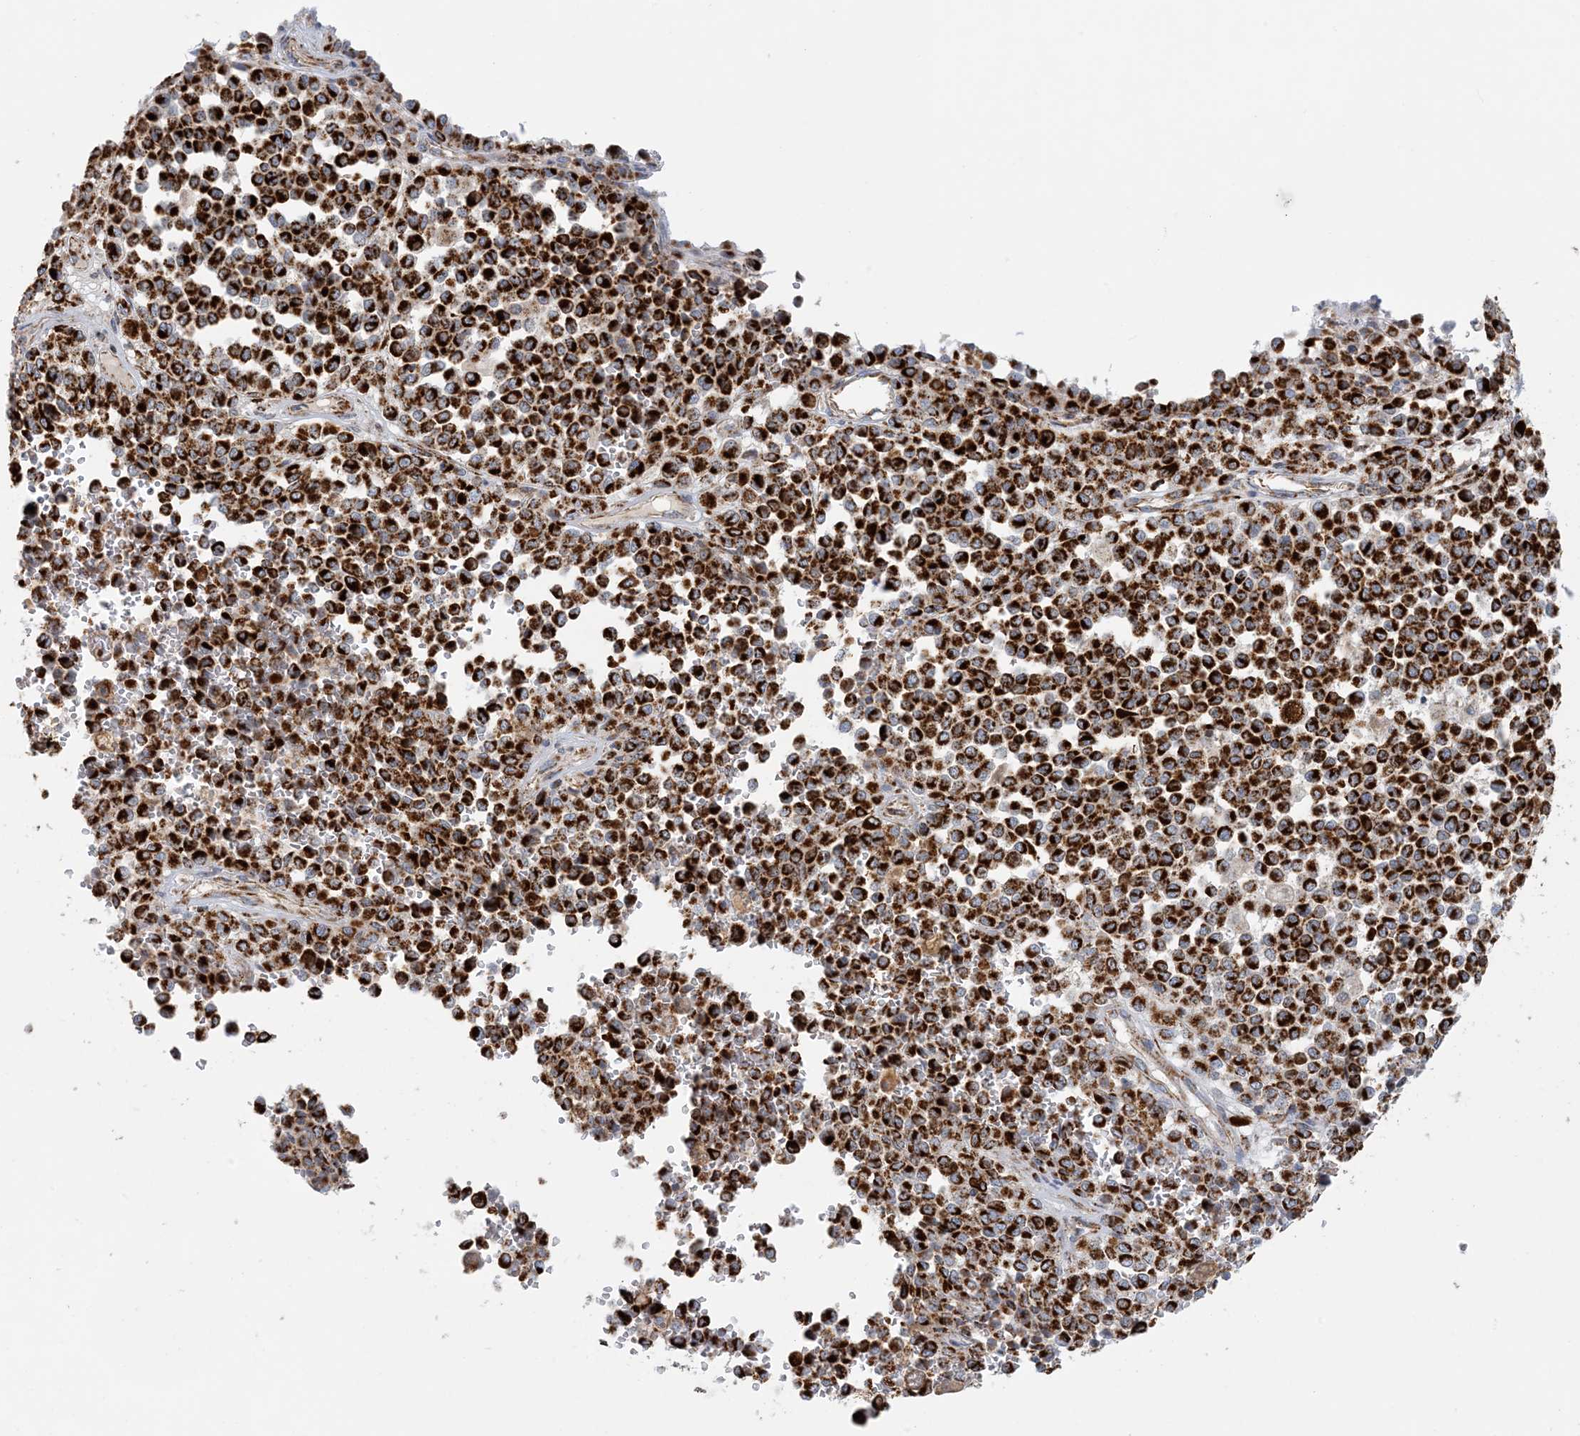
{"staining": {"intensity": "strong", "quantity": ">75%", "location": "cytoplasmic/membranous"}, "tissue": "melanoma", "cell_type": "Tumor cells", "image_type": "cancer", "snomed": [{"axis": "morphology", "description": "Malignant melanoma, Metastatic site"}, {"axis": "topography", "description": "Pancreas"}], "caption": "Immunohistochemical staining of melanoma exhibits high levels of strong cytoplasmic/membranous protein positivity in approximately >75% of tumor cells.", "gene": "COA3", "patient": {"sex": "female", "age": 30}}